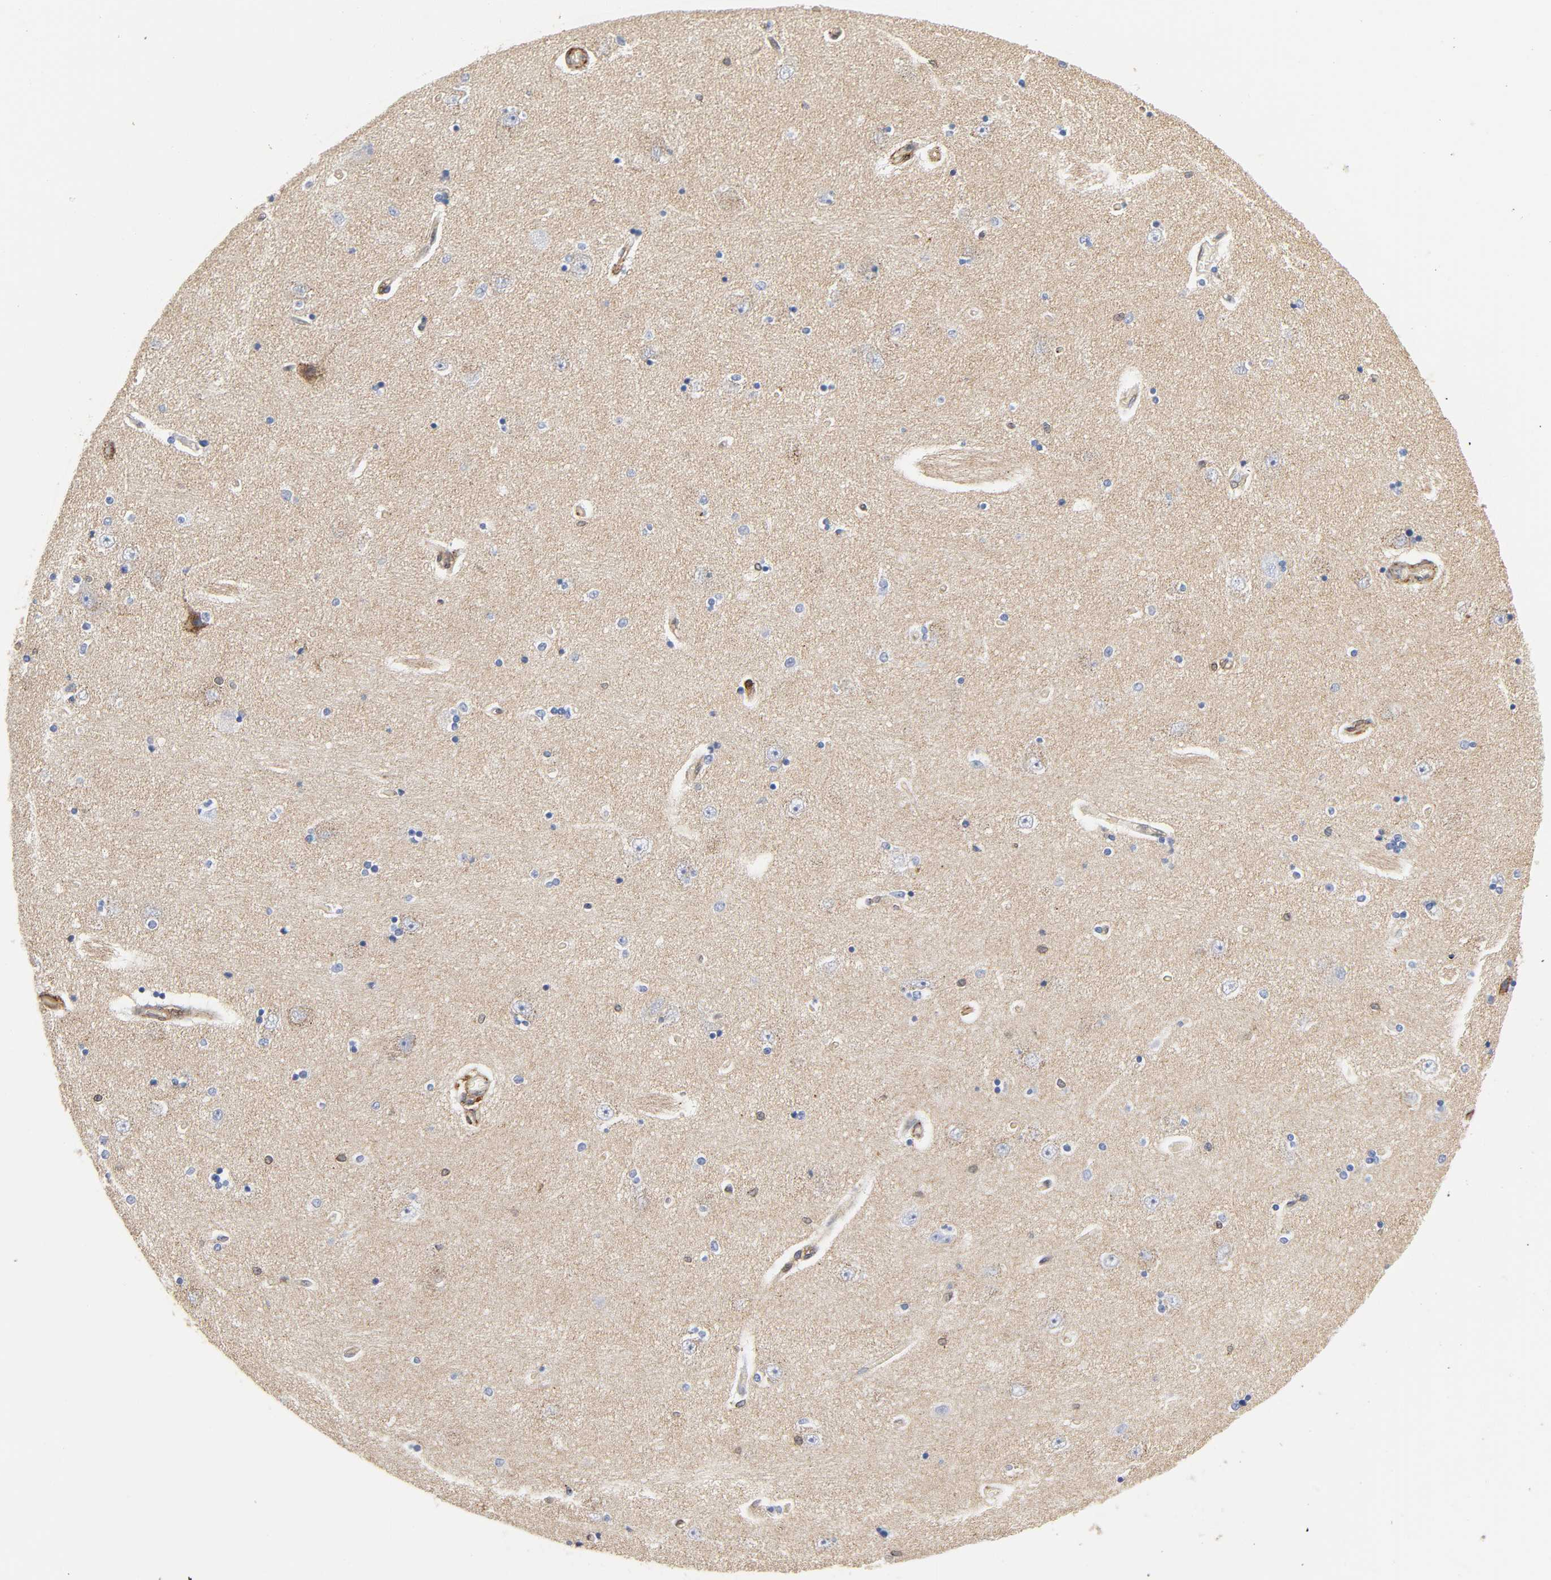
{"staining": {"intensity": "weak", "quantity": "<25%", "location": "cytoplasmic/membranous"}, "tissue": "hippocampus", "cell_type": "Glial cells", "image_type": "normal", "snomed": [{"axis": "morphology", "description": "Normal tissue, NOS"}, {"axis": "topography", "description": "Hippocampus"}], "caption": "Immunohistochemistry (IHC) image of unremarkable human hippocampus stained for a protein (brown), which displays no expression in glial cells.", "gene": "ANXA11", "patient": {"sex": "female", "age": 54}}